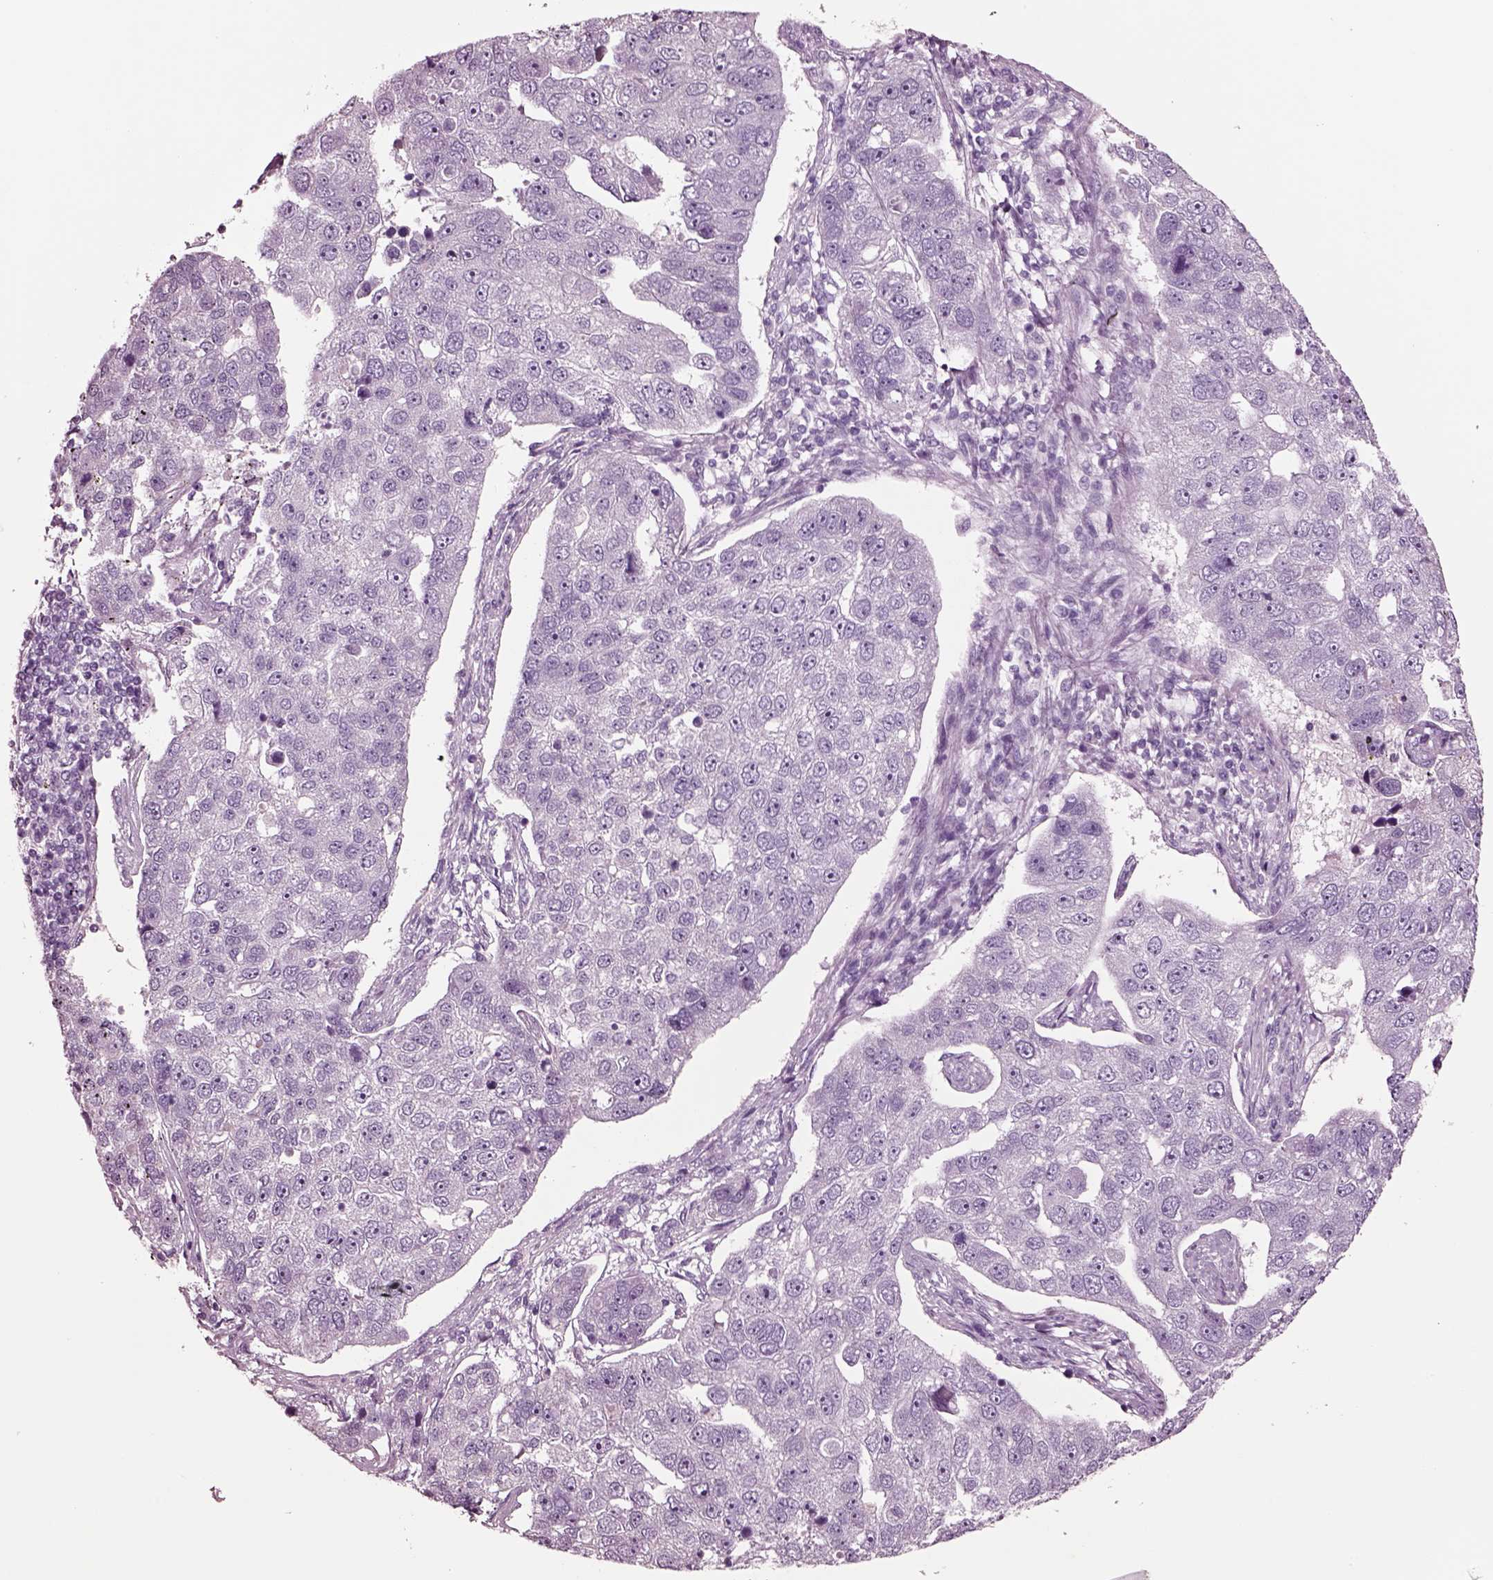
{"staining": {"intensity": "negative", "quantity": "none", "location": "none"}, "tissue": "pancreatic cancer", "cell_type": "Tumor cells", "image_type": "cancer", "snomed": [{"axis": "morphology", "description": "Adenocarcinoma, NOS"}, {"axis": "topography", "description": "Pancreas"}], "caption": "Tumor cells are negative for protein expression in human adenocarcinoma (pancreatic). (DAB (3,3'-diaminobenzidine) immunohistochemistry visualized using brightfield microscopy, high magnification).", "gene": "NMRK2", "patient": {"sex": "female", "age": 61}}